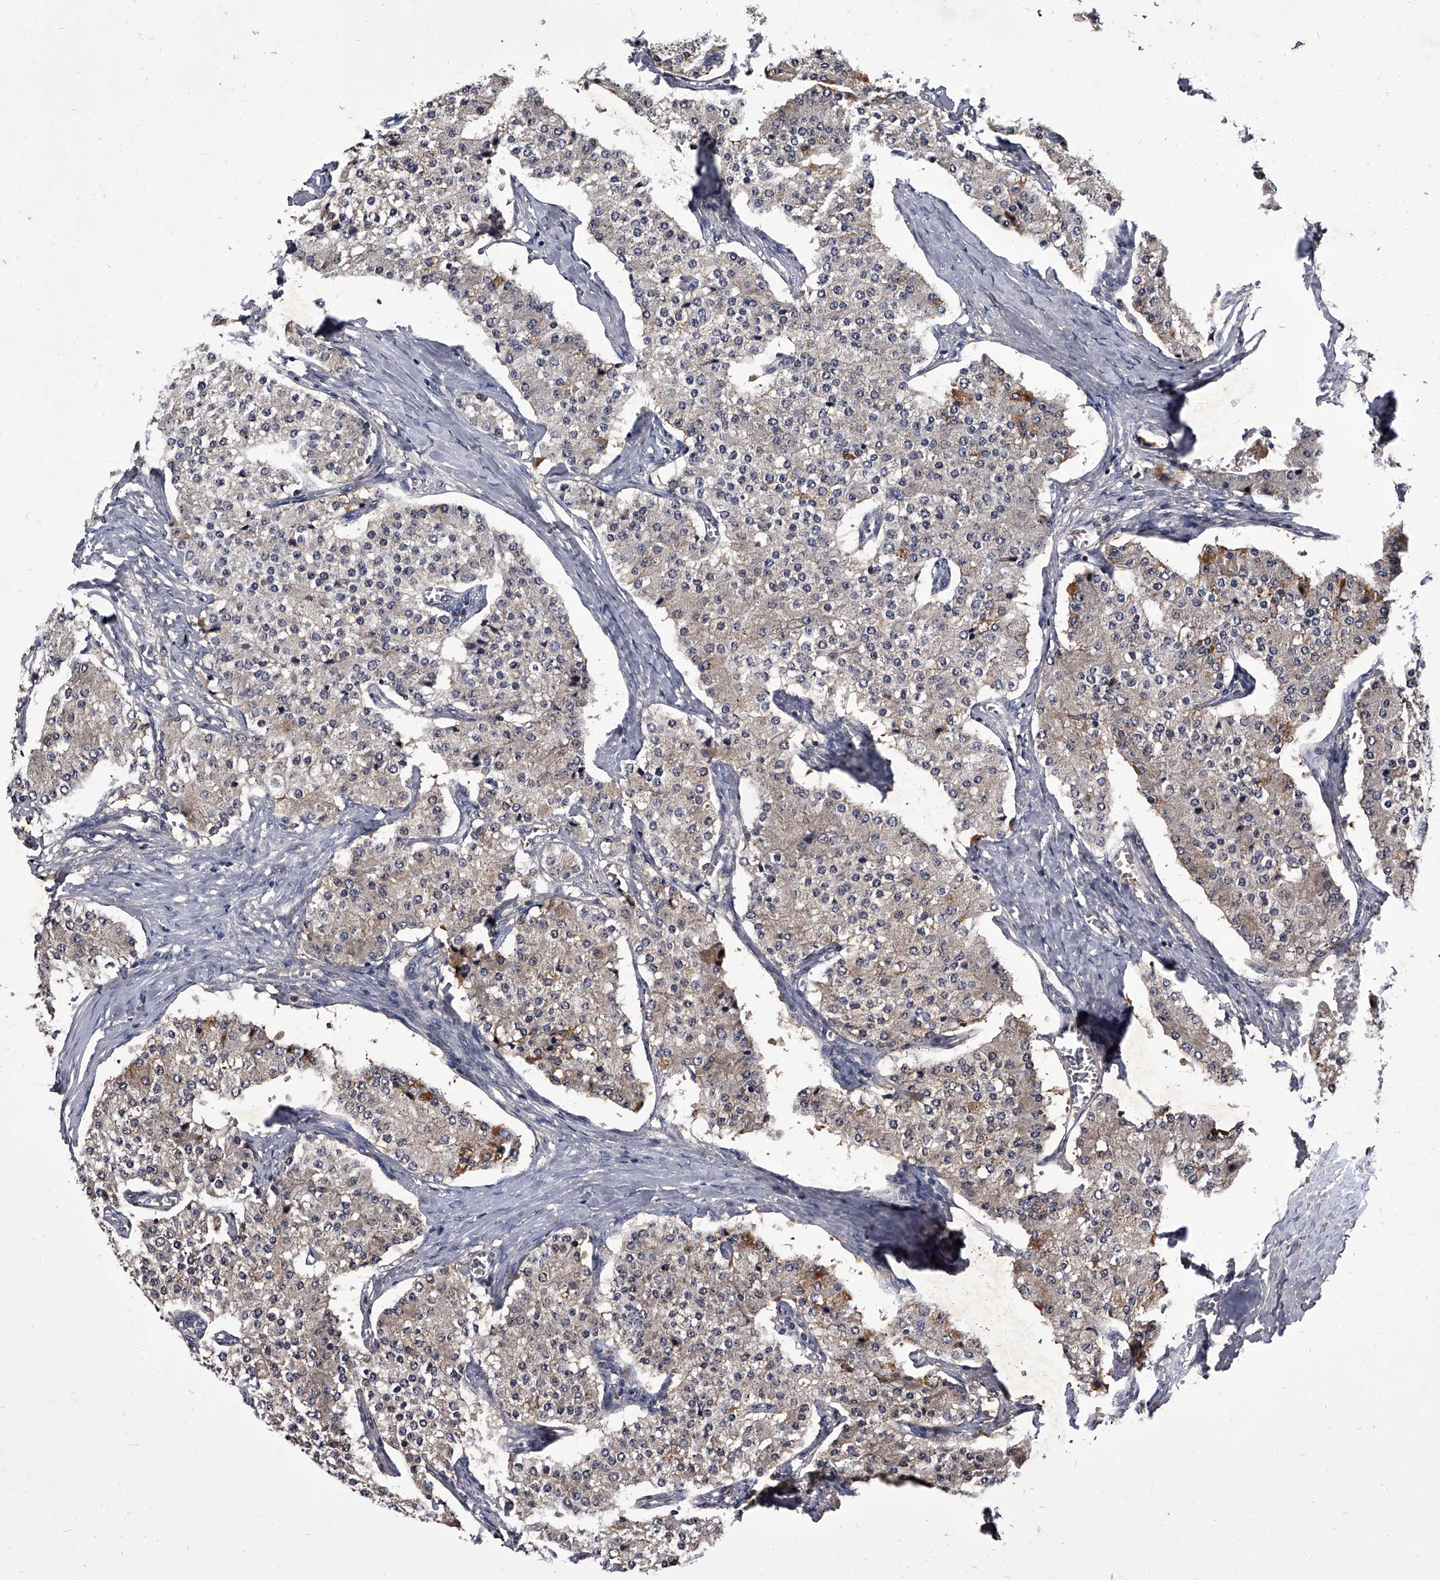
{"staining": {"intensity": "negative", "quantity": "none", "location": "none"}, "tissue": "carcinoid", "cell_type": "Tumor cells", "image_type": "cancer", "snomed": [{"axis": "morphology", "description": "Carcinoid, malignant, NOS"}, {"axis": "topography", "description": "Colon"}], "caption": "Immunohistochemistry (IHC) micrograph of neoplastic tissue: carcinoid (malignant) stained with DAB shows no significant protein positivity in tumor cells.", "gene": "SLC18B1", "patient": {"sex": "female", "age": 52}}